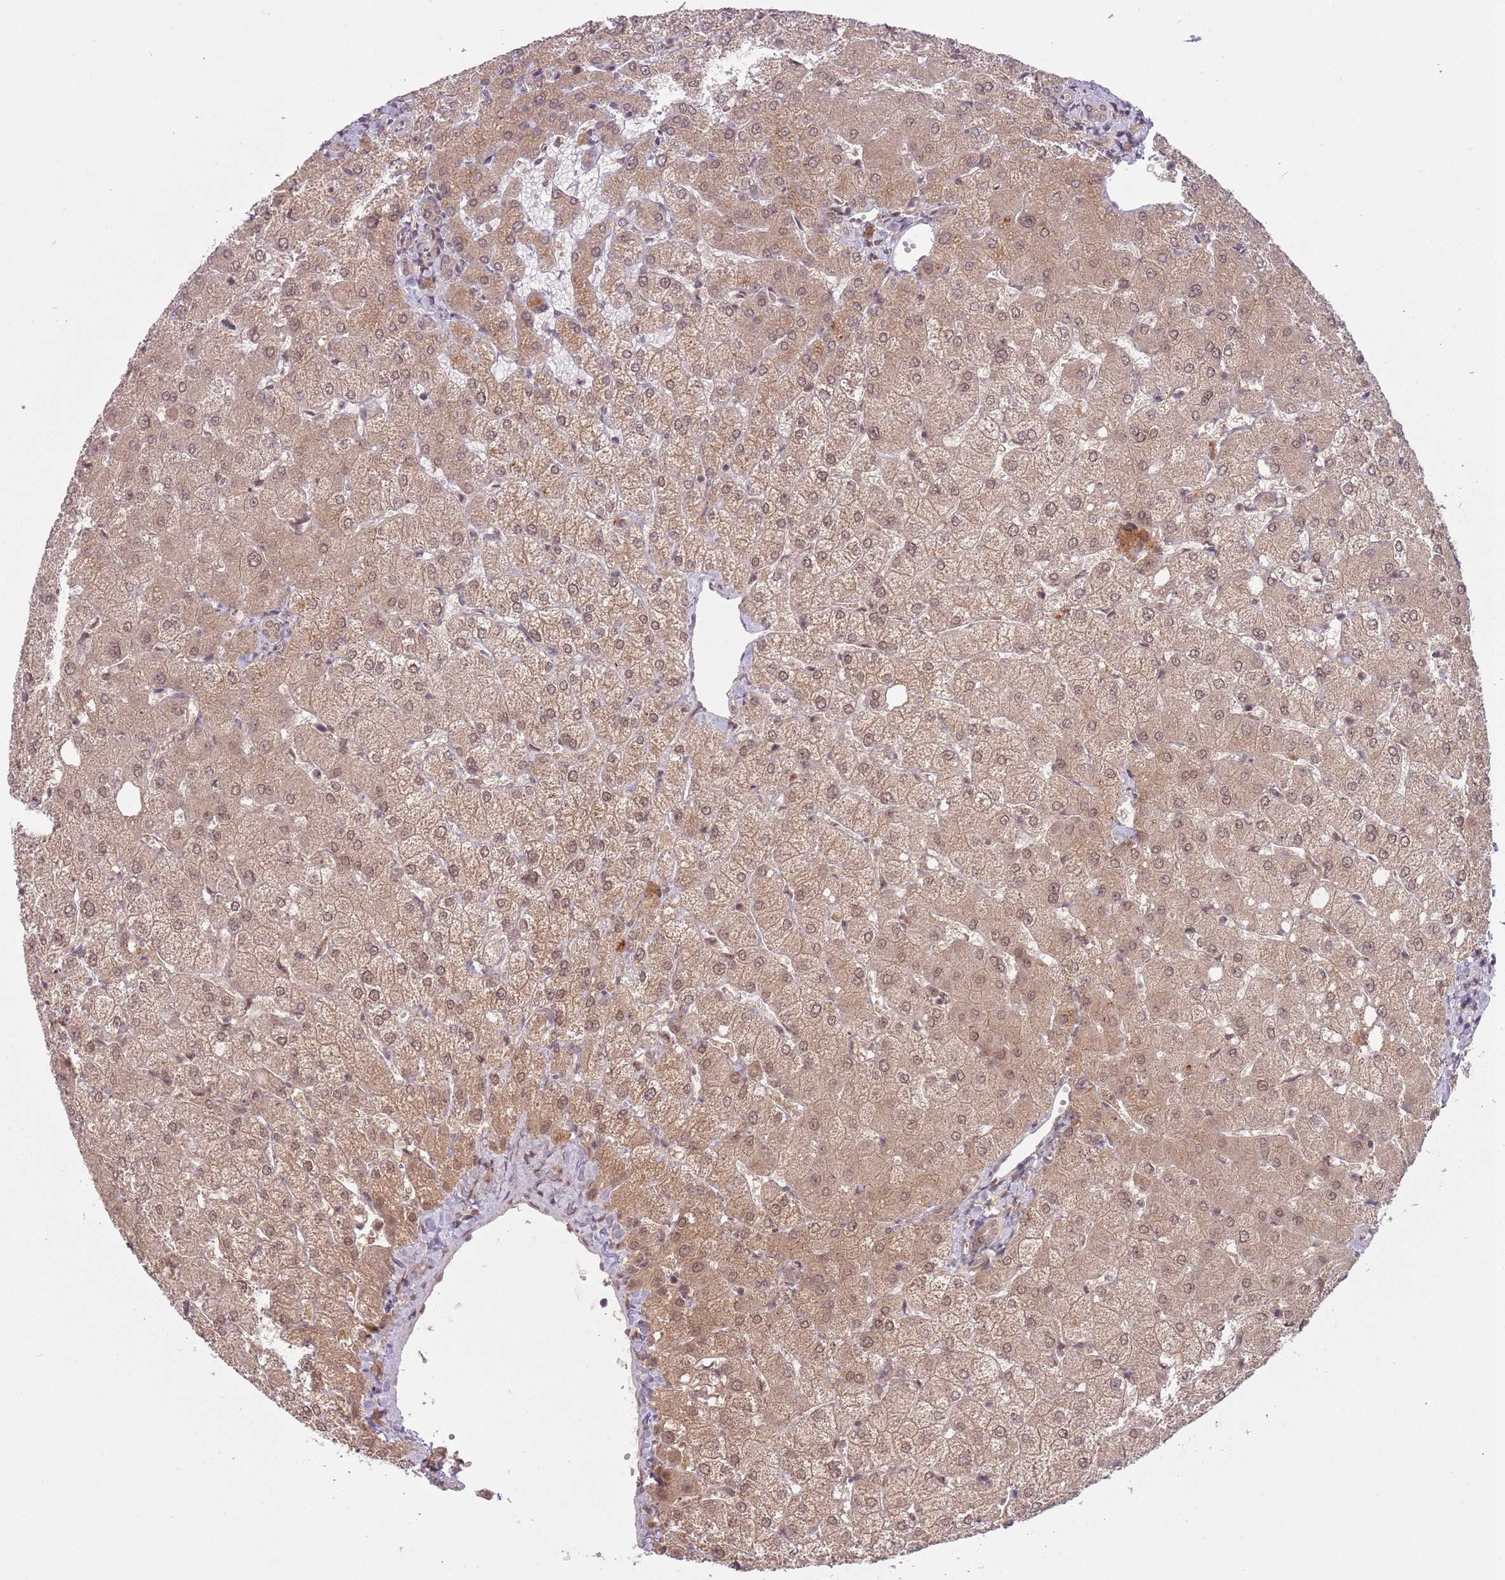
{"staining": {"intensity": "weak", "quantity": "<25%", "location": "cytoplasmic/membranous"}, "tissue": "liver", "cell_type": "Cholangiocytes", "image_type": "normal", "snomed": [{"axis": "morphology", "description": "Normal tissue, NOS"}, {"axis": "topography", "description": "Liver"}], "caption": "Immunohistochemistry (IHC) photomicrograph of benign liver: human liver stained with DAB exhibits no significant protein expression in cholangiocytes. (Brightfield microscopy of DAB immunohistochemistry at high magnification).", "gene": "ADAMTS3", "patient": {"sex": "female", "age": 54}}